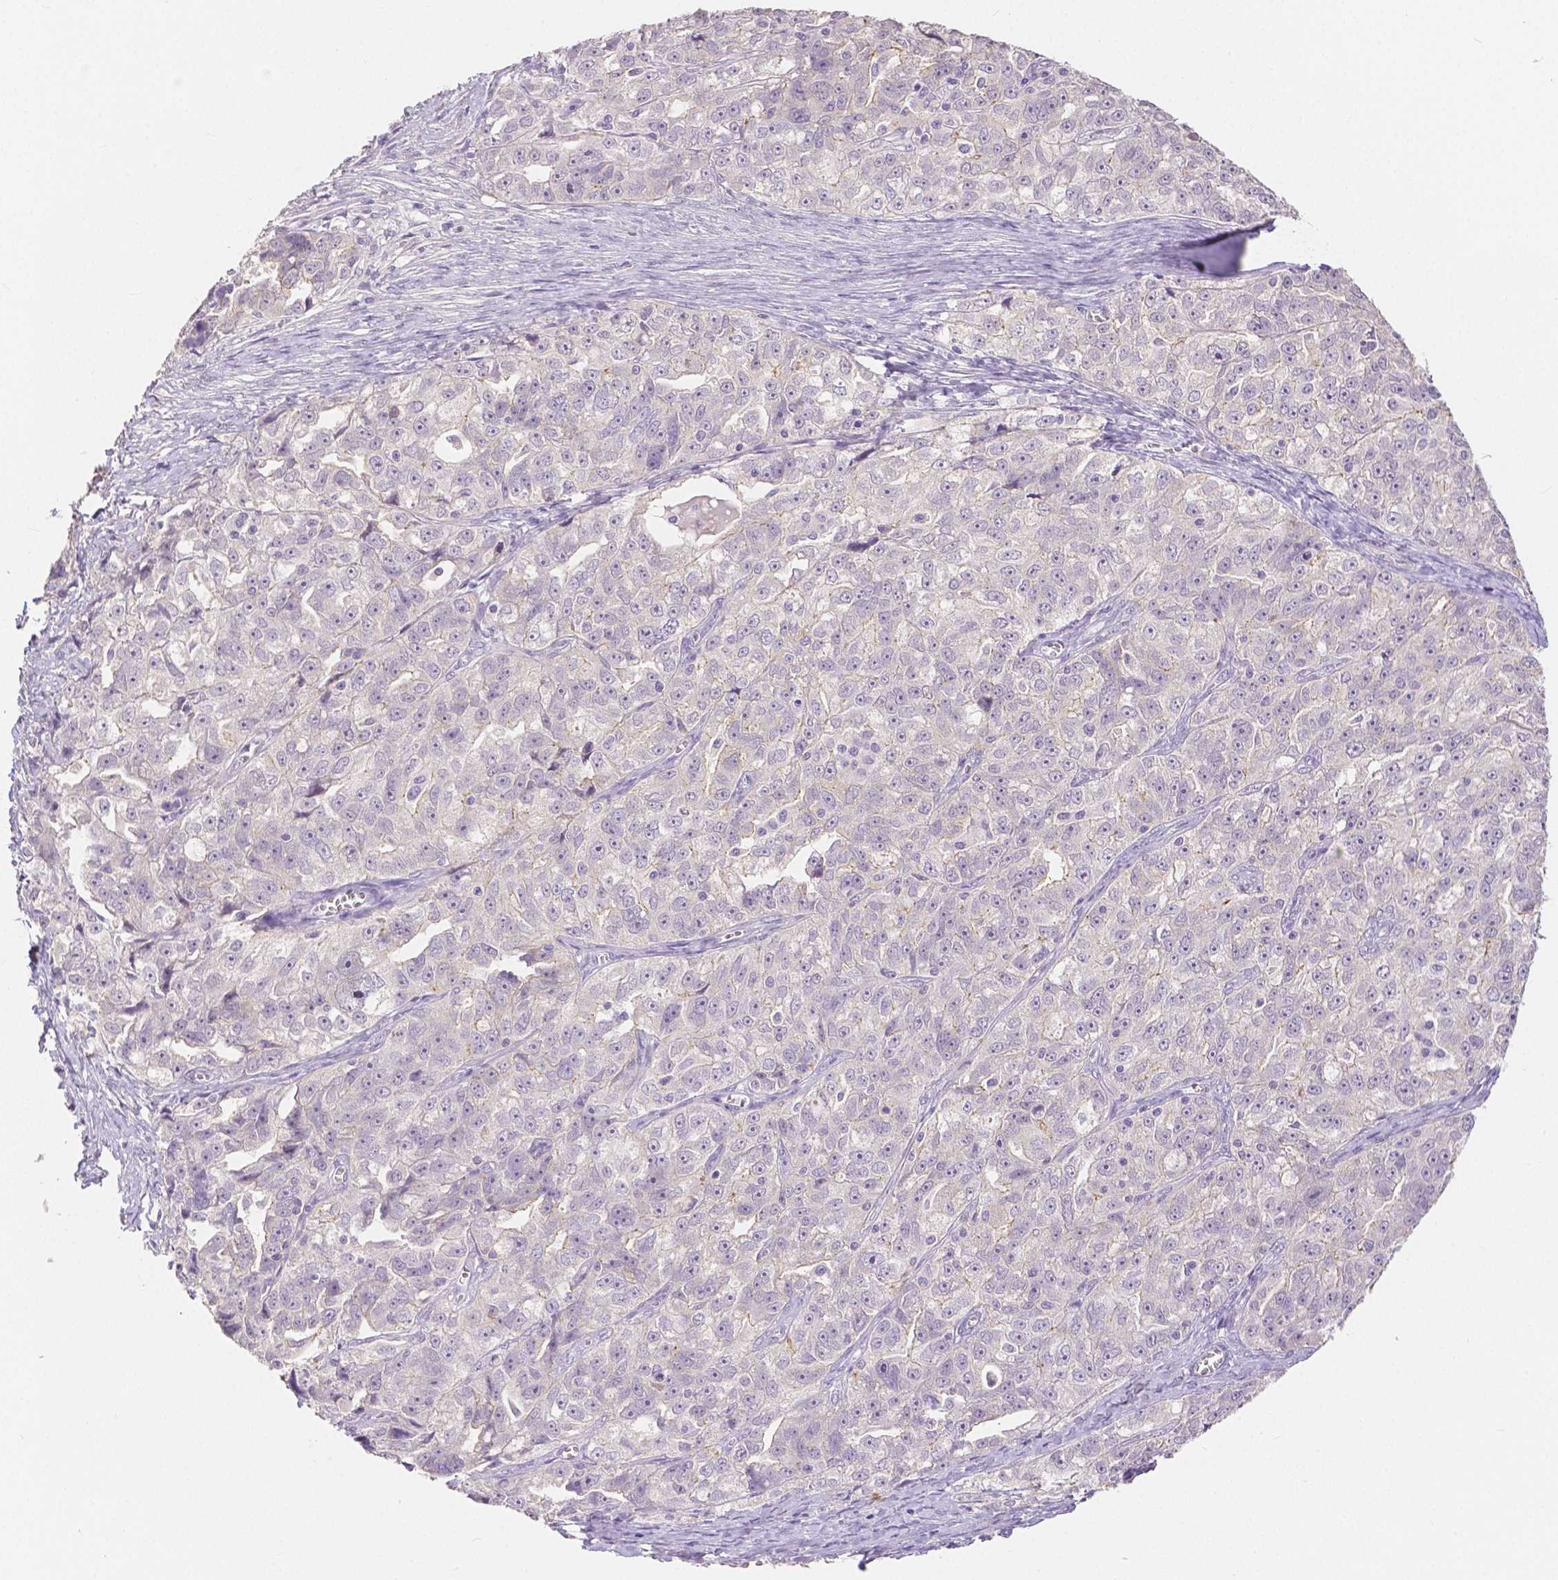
{"staining": {"intensity": "negative", "quantity": "none", "location": "none"}, "tissue": "ovarian cancer", "cell_type": "Tumor cells", "image_type": "cancer", "snomed": [{"axis": "morphology", "description": "Cystadenocarcinoma, serous, NOS"}, {"axis": "topography", "description": "Ovary"}], "caption": "DAB immunohistochemical staining of ovarian cancer (serous cystadenocarcinoma) reveals no significant staining in tumor cells.", "gene": "OCLN", "patient": {"sex": "female", "age": 51}}